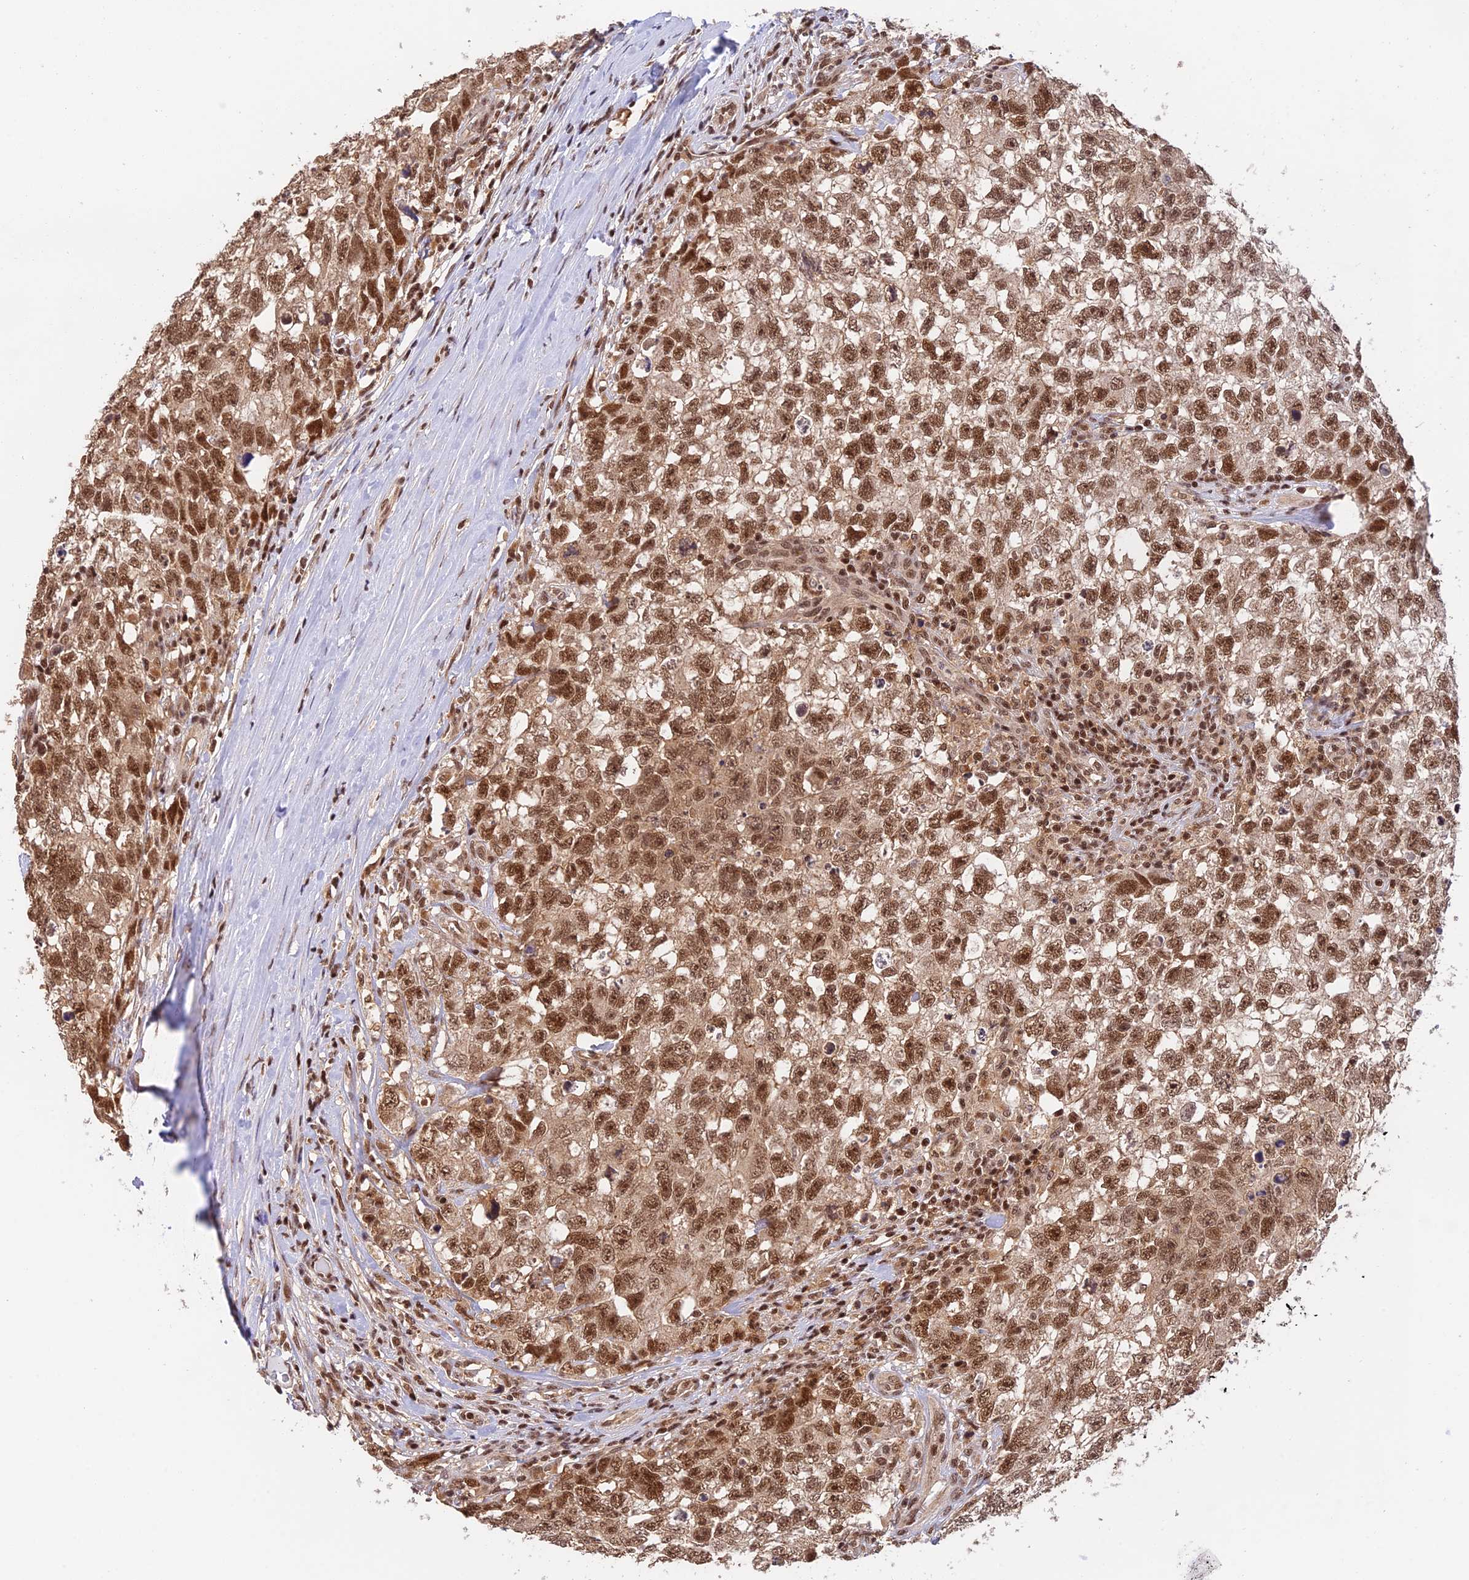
{"staining": {"intensity": "strong", "quantity": ">75%", "location": "nuclear"}, "tissue": "testis cancer", "cell_type": "Tumor cells", "image_type": "cancer", "snomed": [{"axis": "morphology", "description": "Seminoma, NOS"}, {"axis": "morphology", "description": "Carcinoma, Embryonal, NOS"}, {"axis": "topography", "description": "Testis"}], "caption": "The micrograph demonstrates staining of testis embryonal carcinoma, revealing strong nuclear protein expression (brown color) within tumor cells.", "gene": "THAP11", "patient": {"sex": "male", "age": 29}}